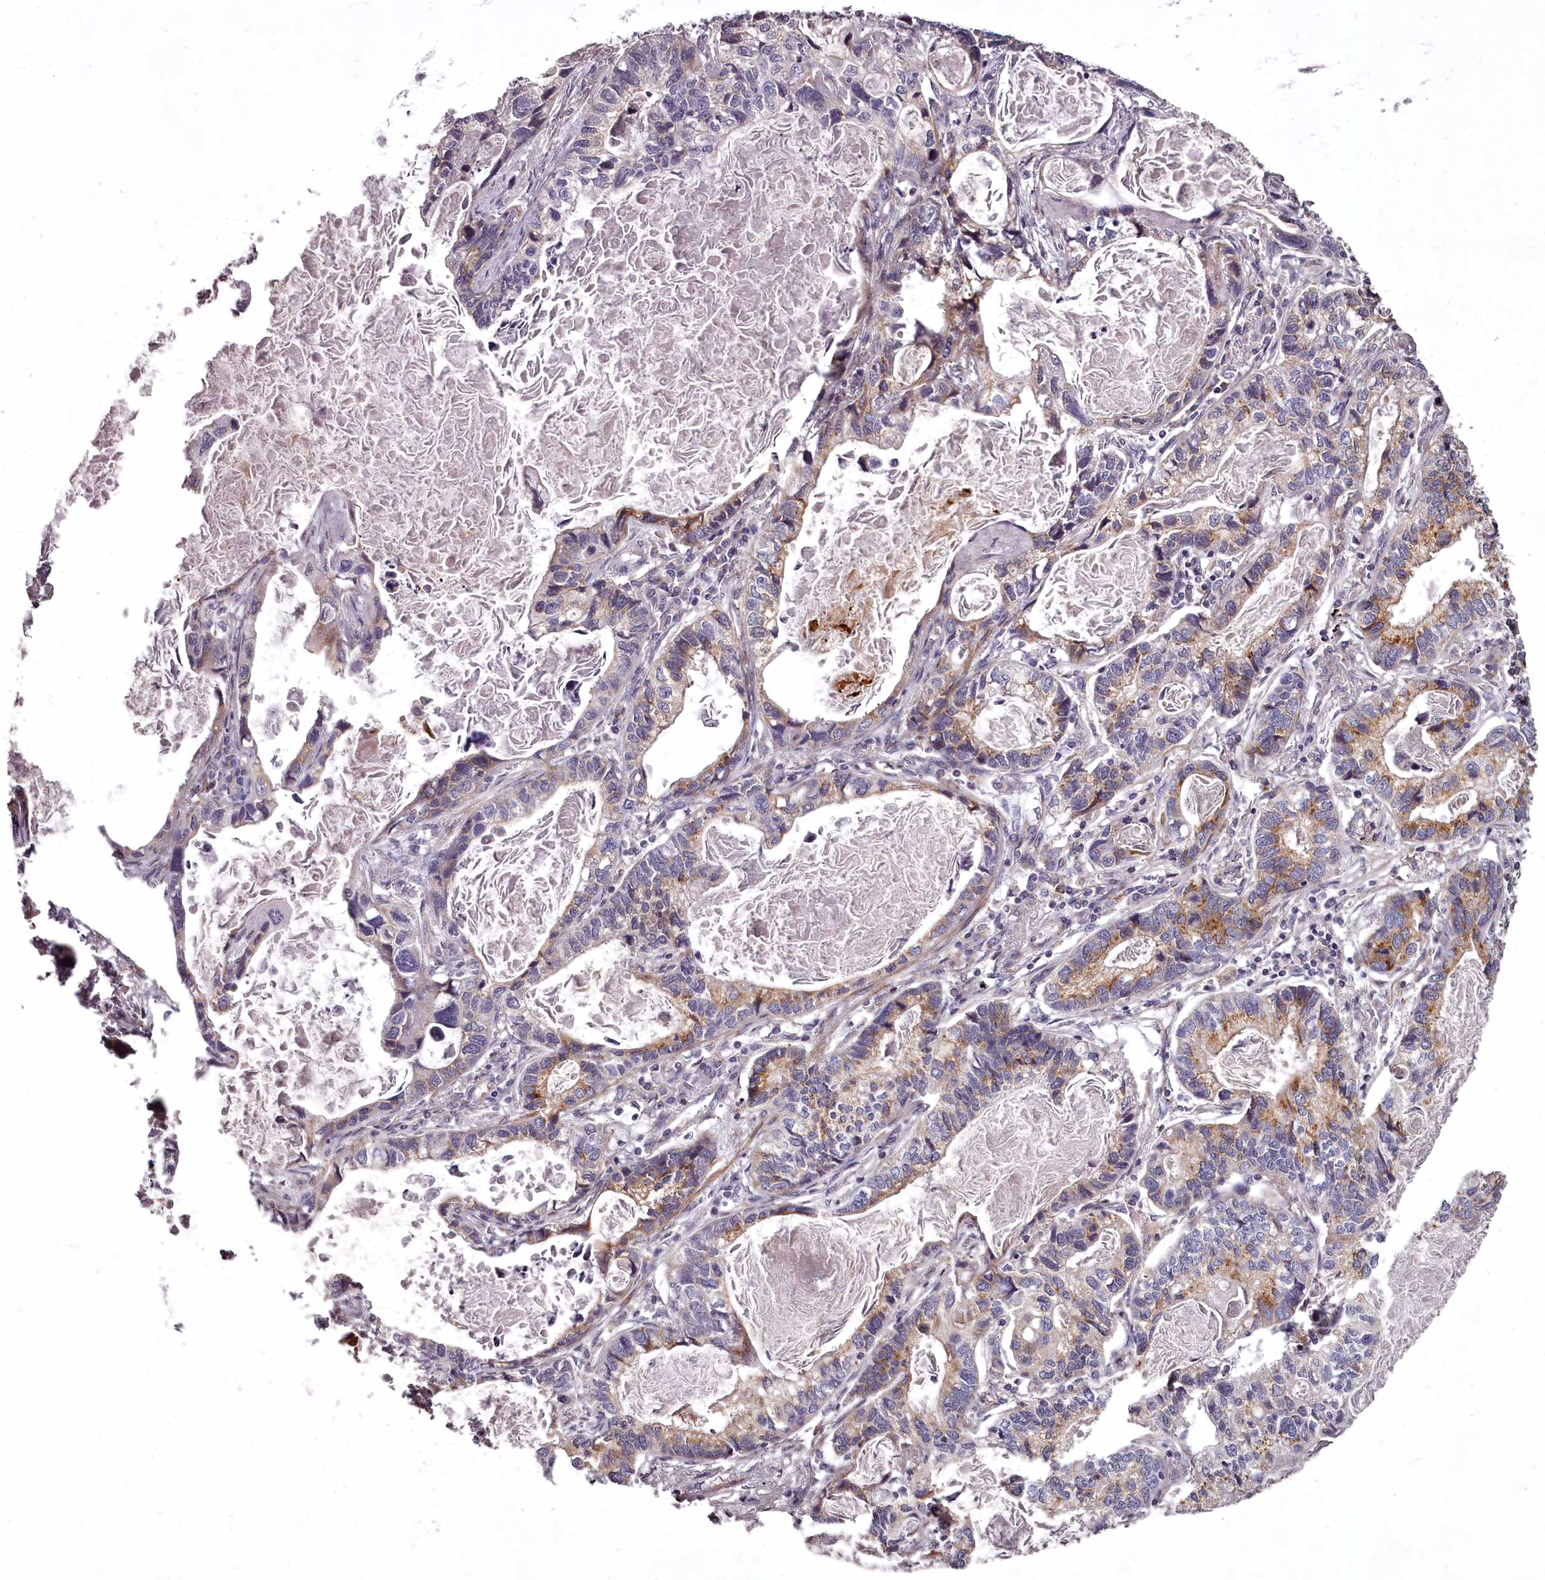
{"staining": {"intensity": "moderate", "quantity": "25%-75%", "location": "cytoplasmic/membranous"}, "tissue": "lung cancer", "cell_type": "Tumor cells", "image_type": "cancer", "snomed": [{"axis": "morphology", "description": "Adenocarcinoma, NOS"}, {"axis": "topography", "description": "Lung"}], "caption": "Immunohistochemical staining of lung adenocarcinoma demonstrates medium levels of moderate cytoplasmic/membranous staining in approximately 25%-75% of tumor cells.", "gene": "STX6", "patient": {"sex": "male", "age": 67}}